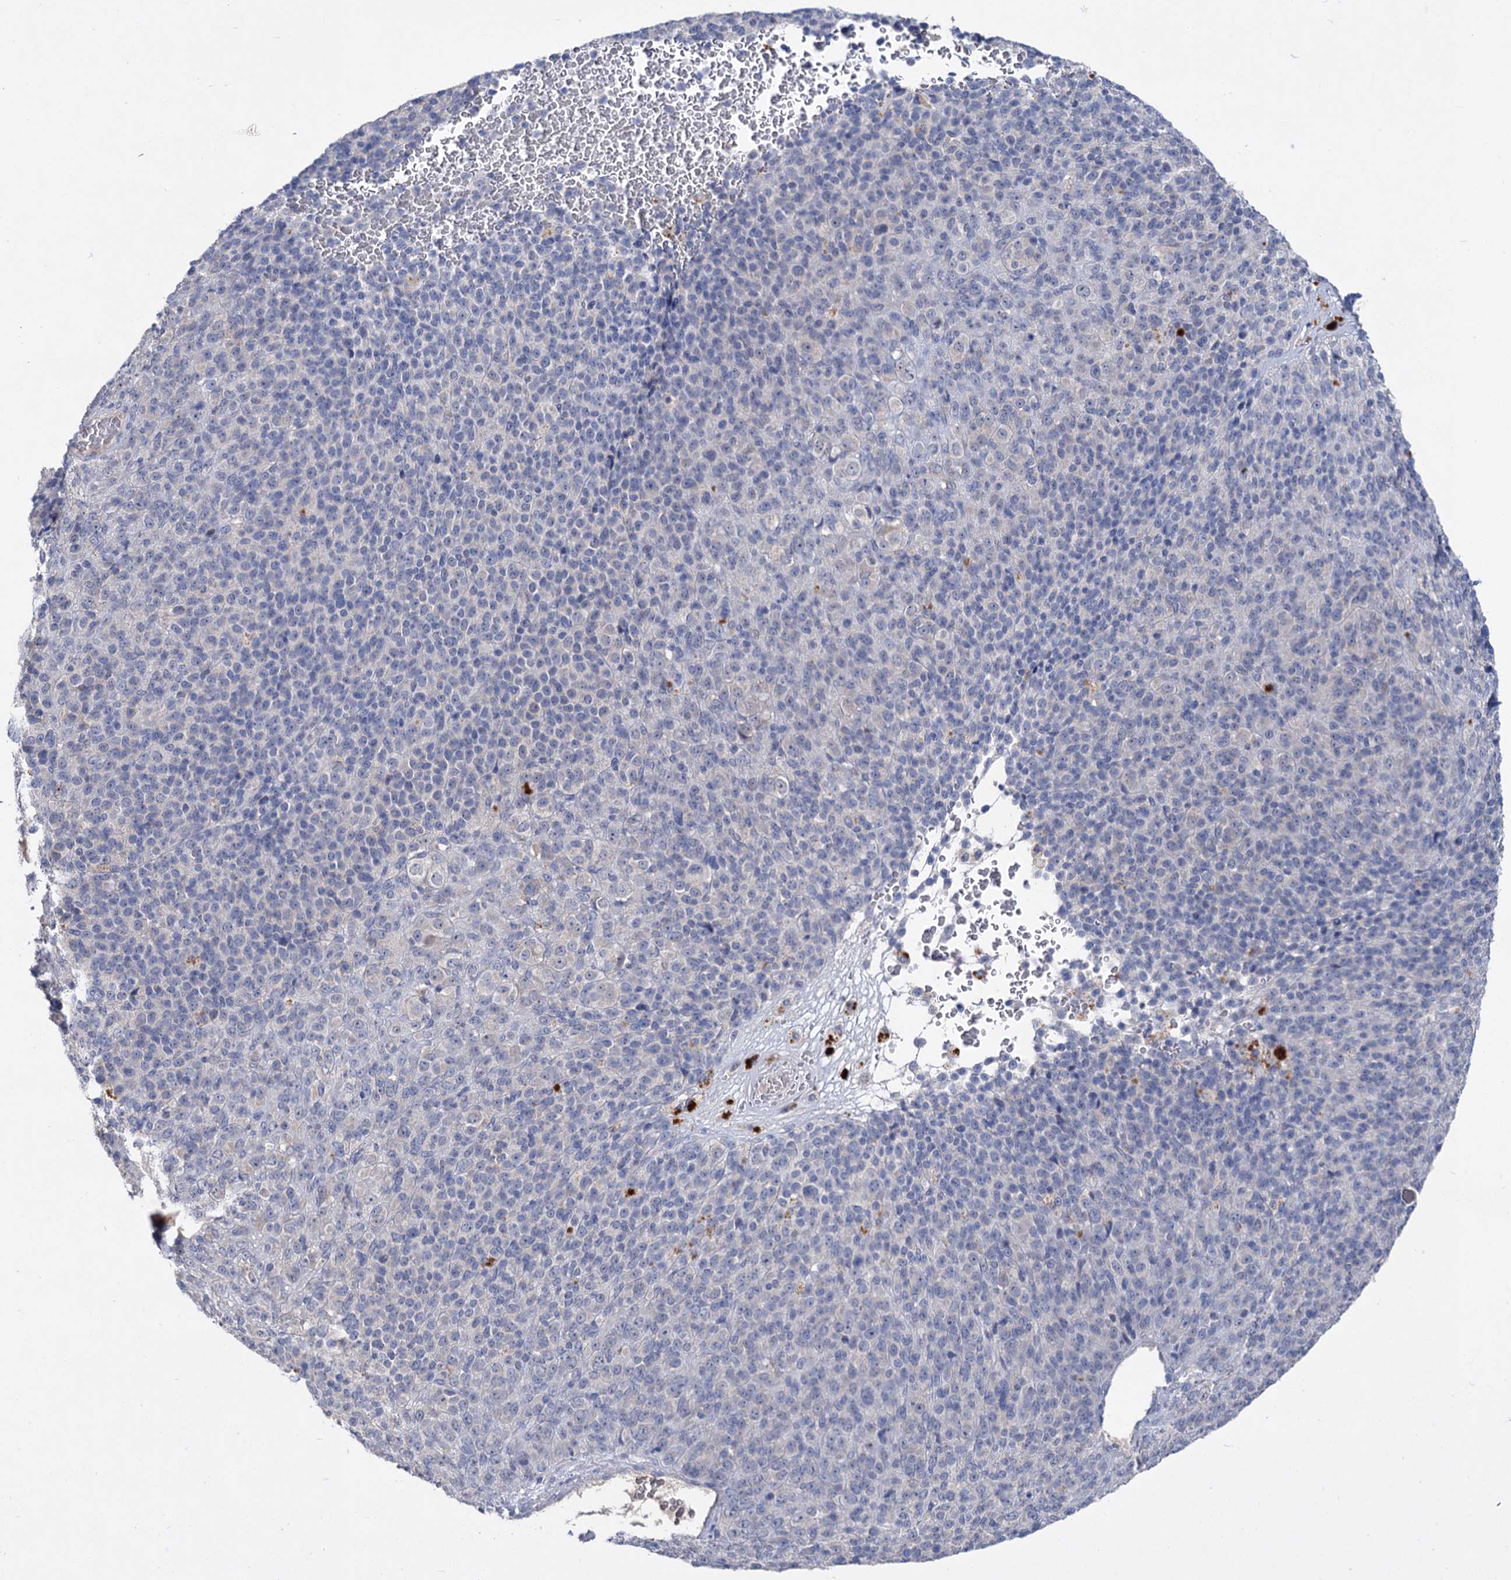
{"staining": {"intensity": "negative", "quantity": "none", "location": "none"}, "tissue": "melanoma", "cell_type": "Tumor cells", "image_type": "cancer", "snomed": [{"axis": "morphology", "description": "Malignant melanoma, Metastatic site"}, {"axis": "topography", "description": "Brain"}], "caption": "Photomicrograph shows no significant protein staining in tumor cells of malignant melanoma (metastatic site).", "gene": "ATP4A", "patient": {"sex": "female", "age": 56}}